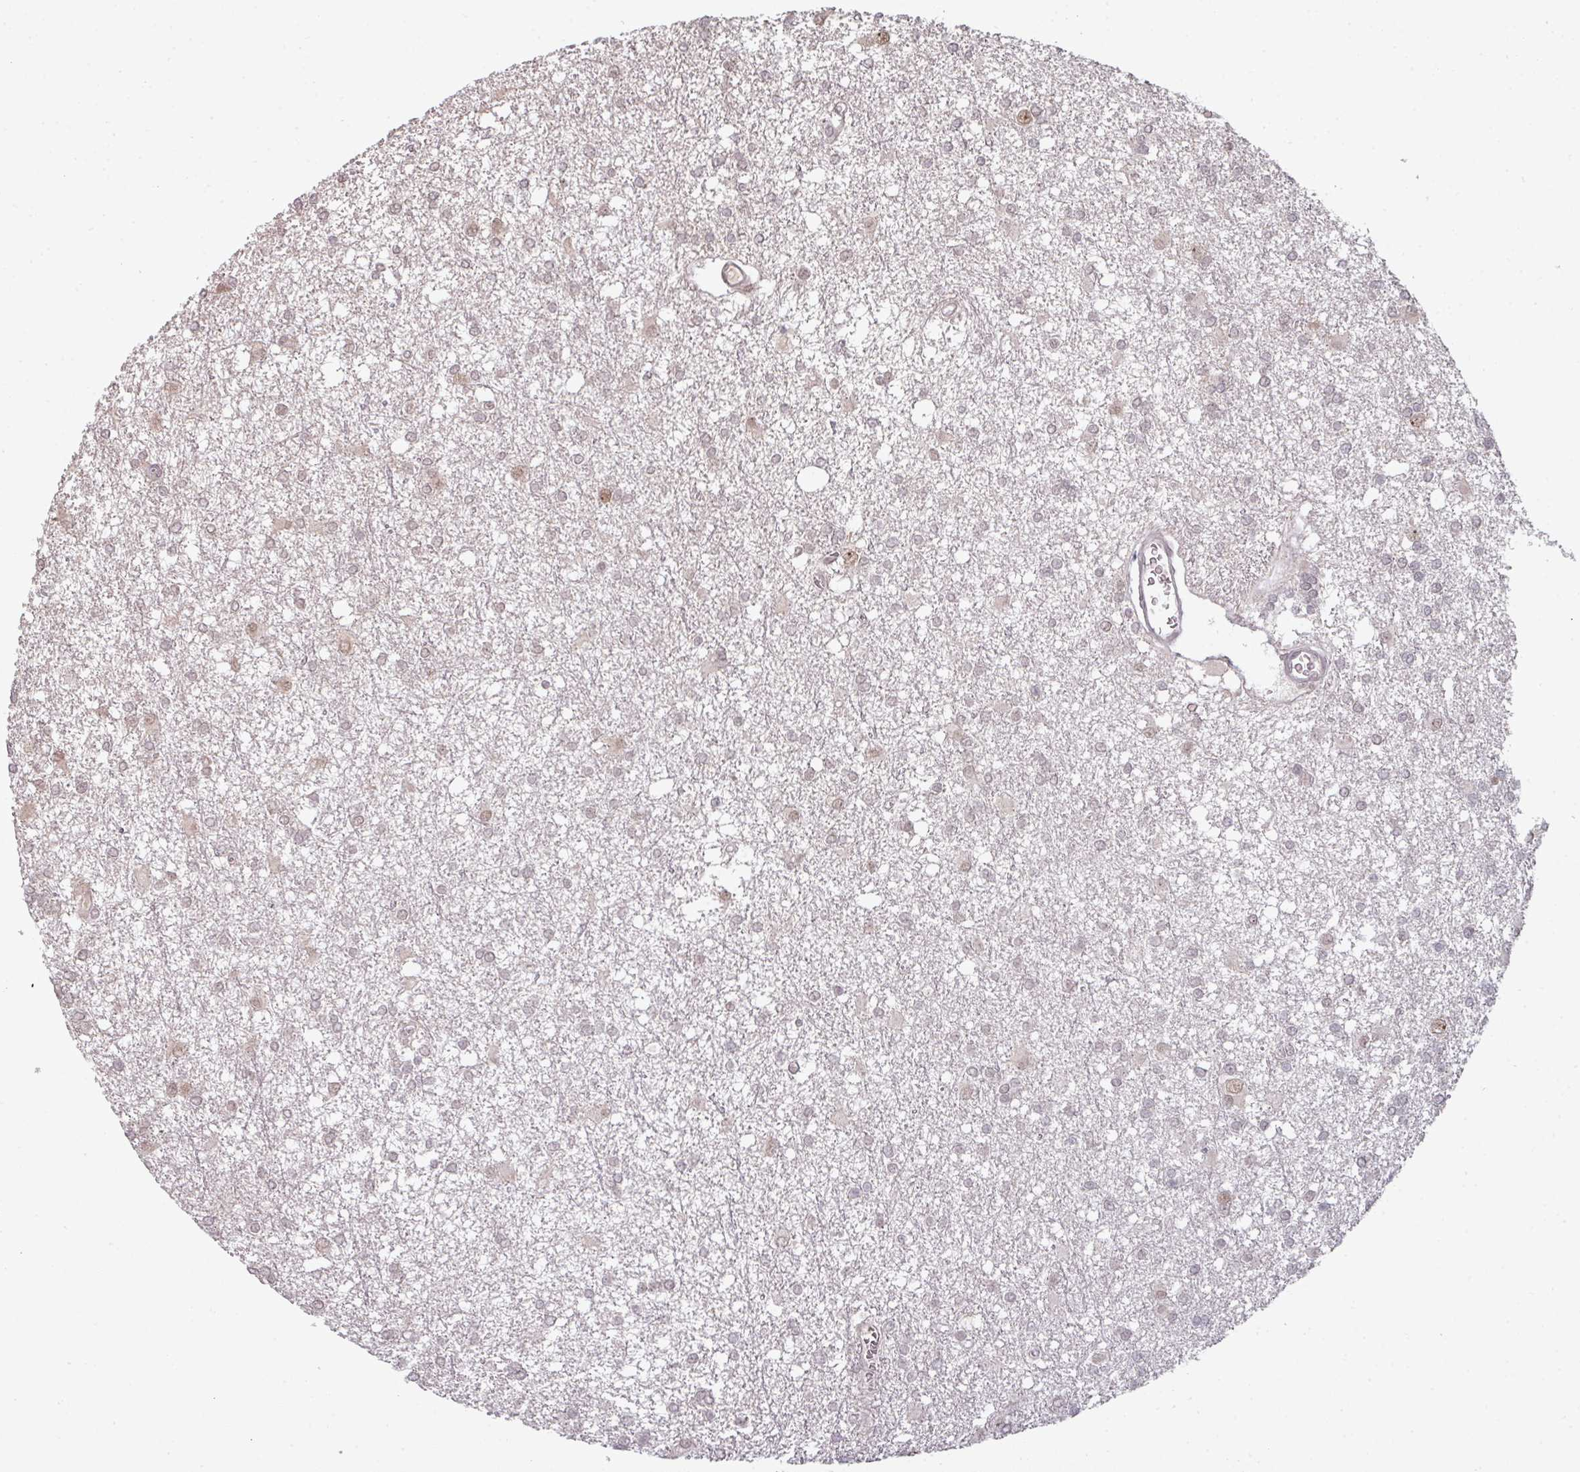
{"staining": {"intensity": "weak", "quantity": "<25%", "location": "nuclear"}, "tissue": "glioma", "cell_type": "Tumor cells", "image_type": "cancer", "snomed": [{"axis": "morphology", "description": "Glioma, malignant, High grade"}, {"axis": "topography", "description": "Brain"}], "caption": "An immunohistochemistry image of glioma is shown. There is no staining in tumor cells of glioma.", "gene": "GTF2H3", "patient": {"sex": "male", "age": 48}}